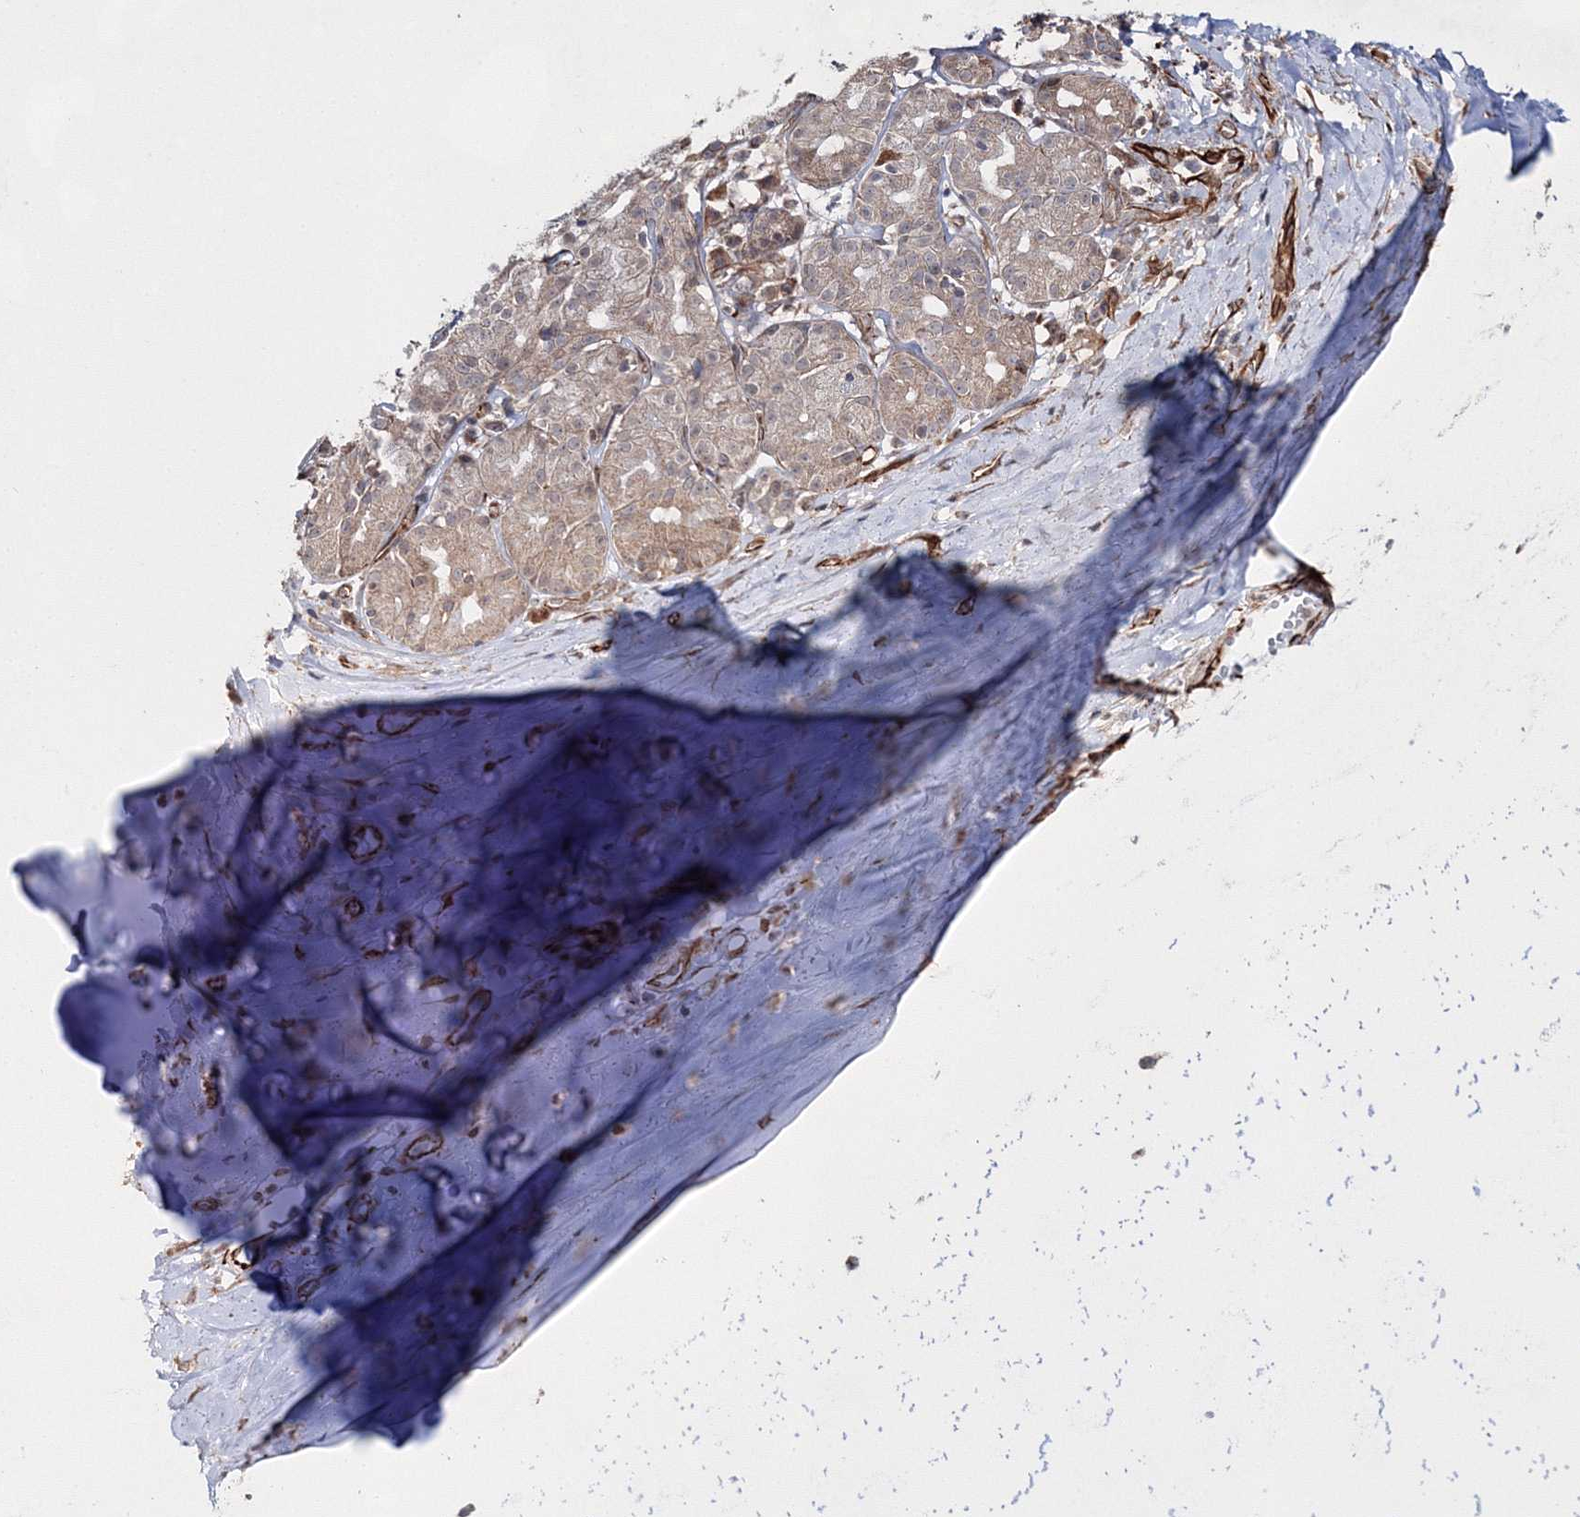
{"staining": {"intensity": "moderate", "quantity": "<25%", "location": "cytoplasmic/membranous"}, "tissue": "adipose tissue", "cell_type": "Adipocytes", "image_type": "normal", "snomed": [{"axis": "morphology", "description": "Normal tissue, NOS"}, {"axis": "morphology", "description": "Basal cell carcinoma"}, {"axis": "topography", "description": "Cartilage tissue"}, {"axis": "topography", "description": "Nasopharynx"}, {"axis": "topography", "description": "Oral tissue"}], "caption": "This is an image of immunohistochemistry (IHC) staining of benign adipose tissue, which shows moderate staining in the cytoplasmic/membranous of adipocytes.", "gene": "SNIP1", "patient": {"sex": "female", "age": 77}}